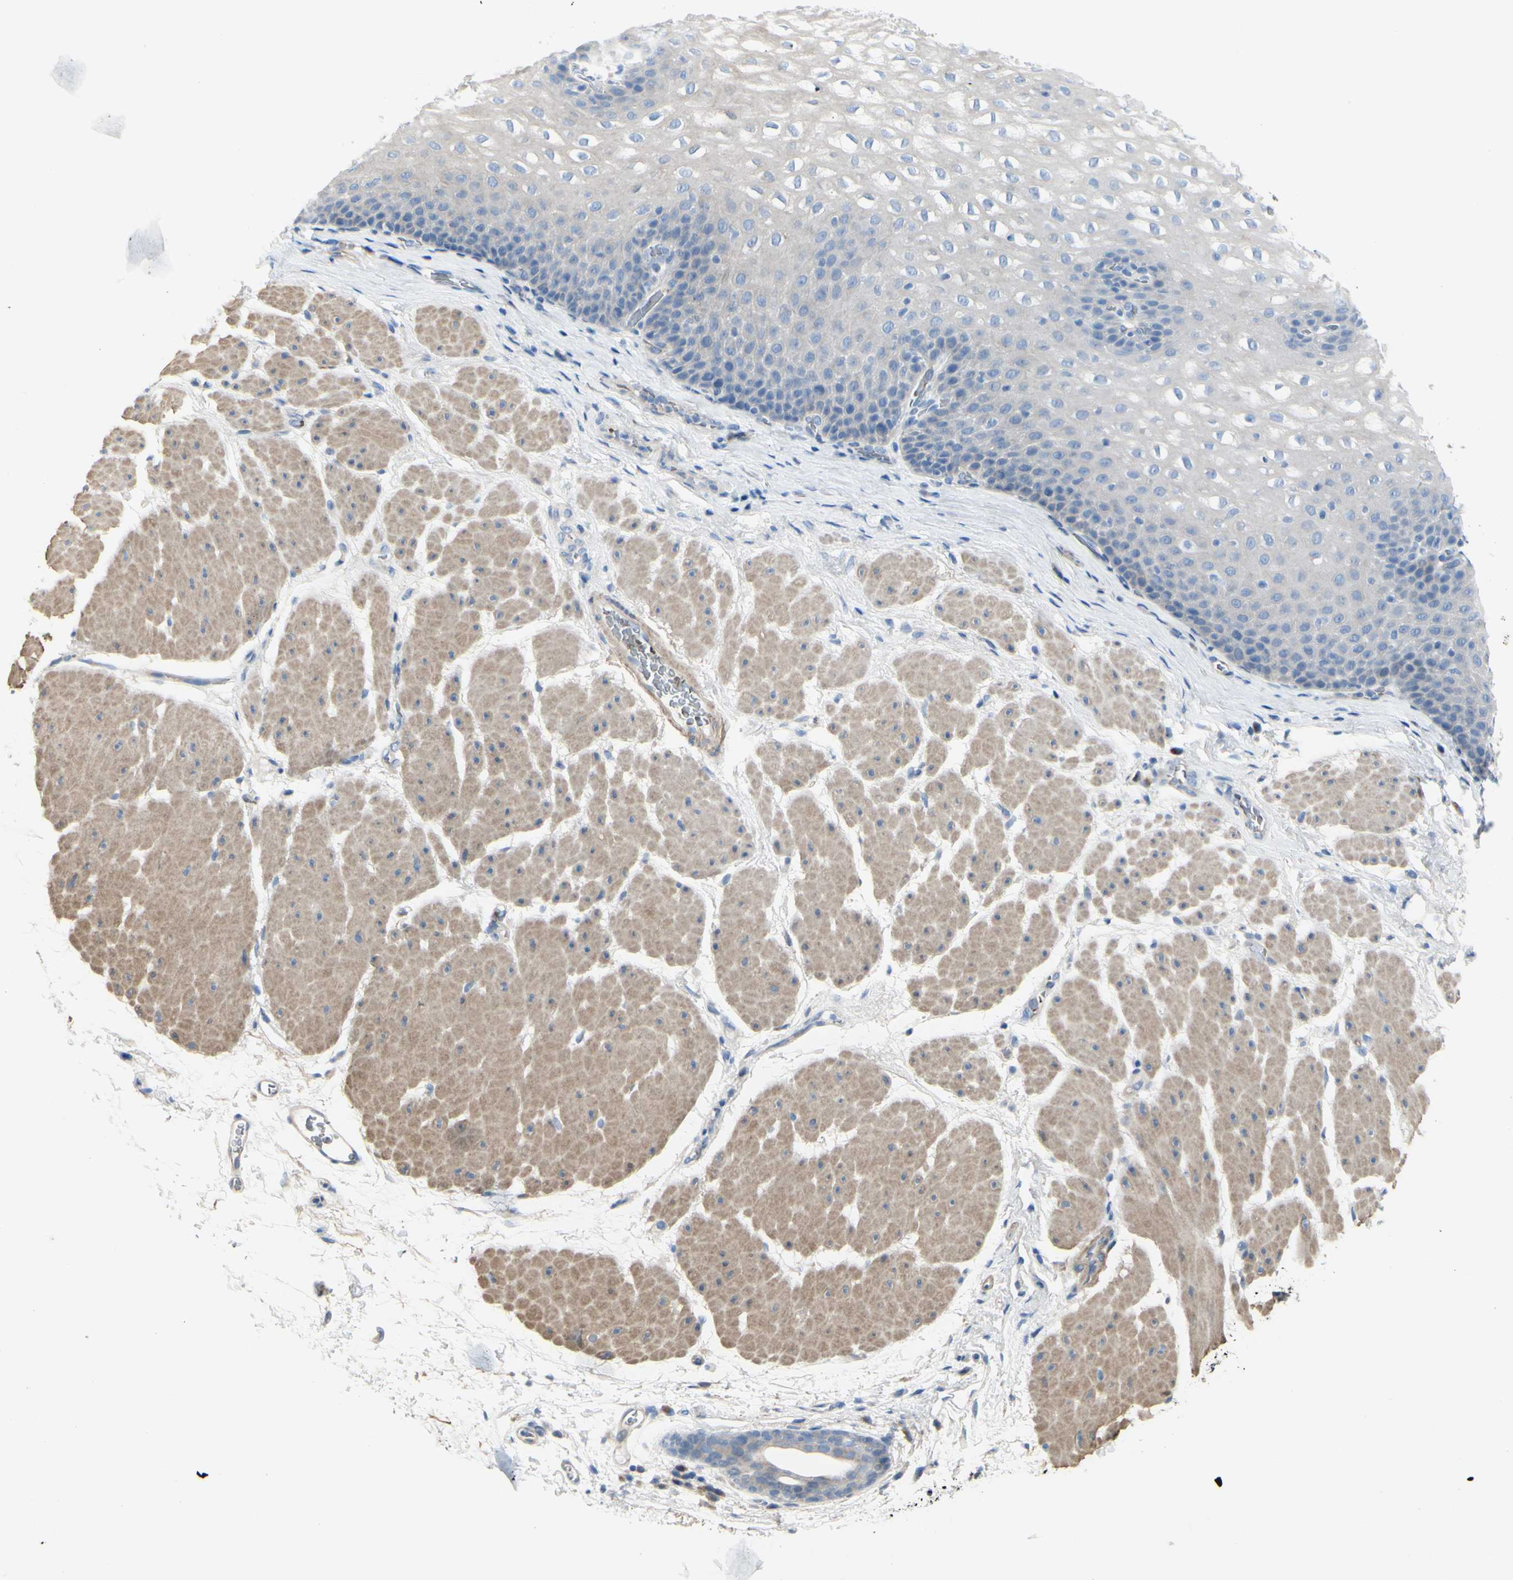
{"staining": {"intensity": "weak", "quantity": "25%-75%", "location": "cytoplasmic/membranous"}, "tissue": "esophagus", "cell_type": "Squamous epithelial cells", "image_type": "normal", "snomed": [{"axis": "morphology", "description": "Normal tissue, NOS"}, {"axis": "topography", "description": "Esophagus"}], "caption": "Benign esophagus shows weak cytoplasmic/membranous staining in approximately 25%-75% of squamous epithelial cells, visualized by immunohistochemistry.", "gene": "NCBP2L", "patient": {"sex": "male", "age": 48}}